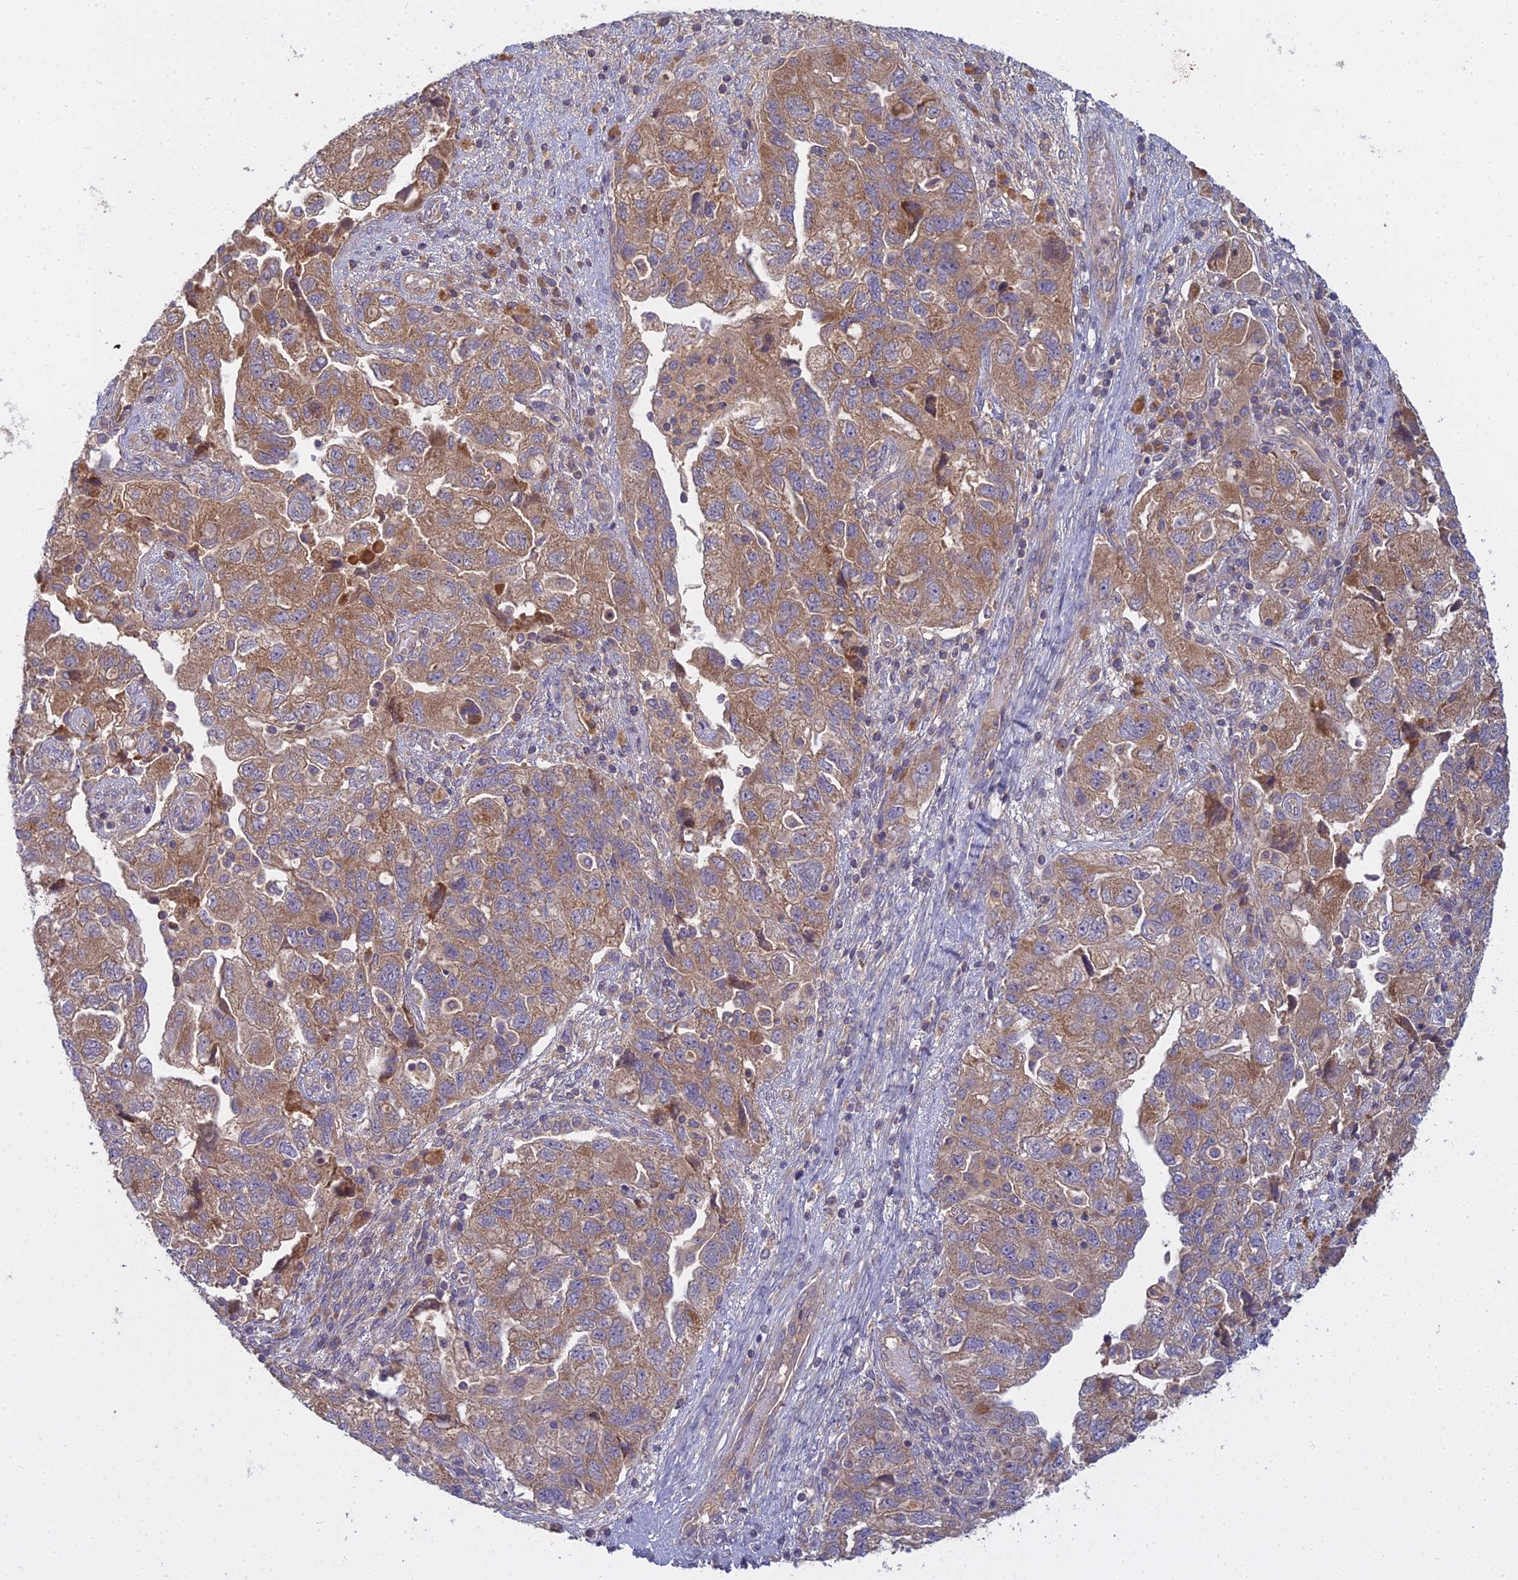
{"staining": {"intensity": "moderate", "quantity": ">75%", "location": "cytoplasmic/membranous"}, "tissue": "ovarian cancer", "cell_type": "Tumor cells", "image_type": "cancer", "snomed": [{"axis": "morphology", "description": "Carcinoma, NOS"}, {"axis": "morphology", "description": "Cystadenocarcinoma, serous, NOS"}, {"axis": "topography", "description": "Ovary"}], "caption": "About >75% of tumor cells in ovarian cancer (carcinoma) exhibit moderate cytoplasmic/membranous protein staining as visualized by brown immunohistochemical staining.", "gene": "CCDC167", "patient": {"sex": "female", "age": 69}}